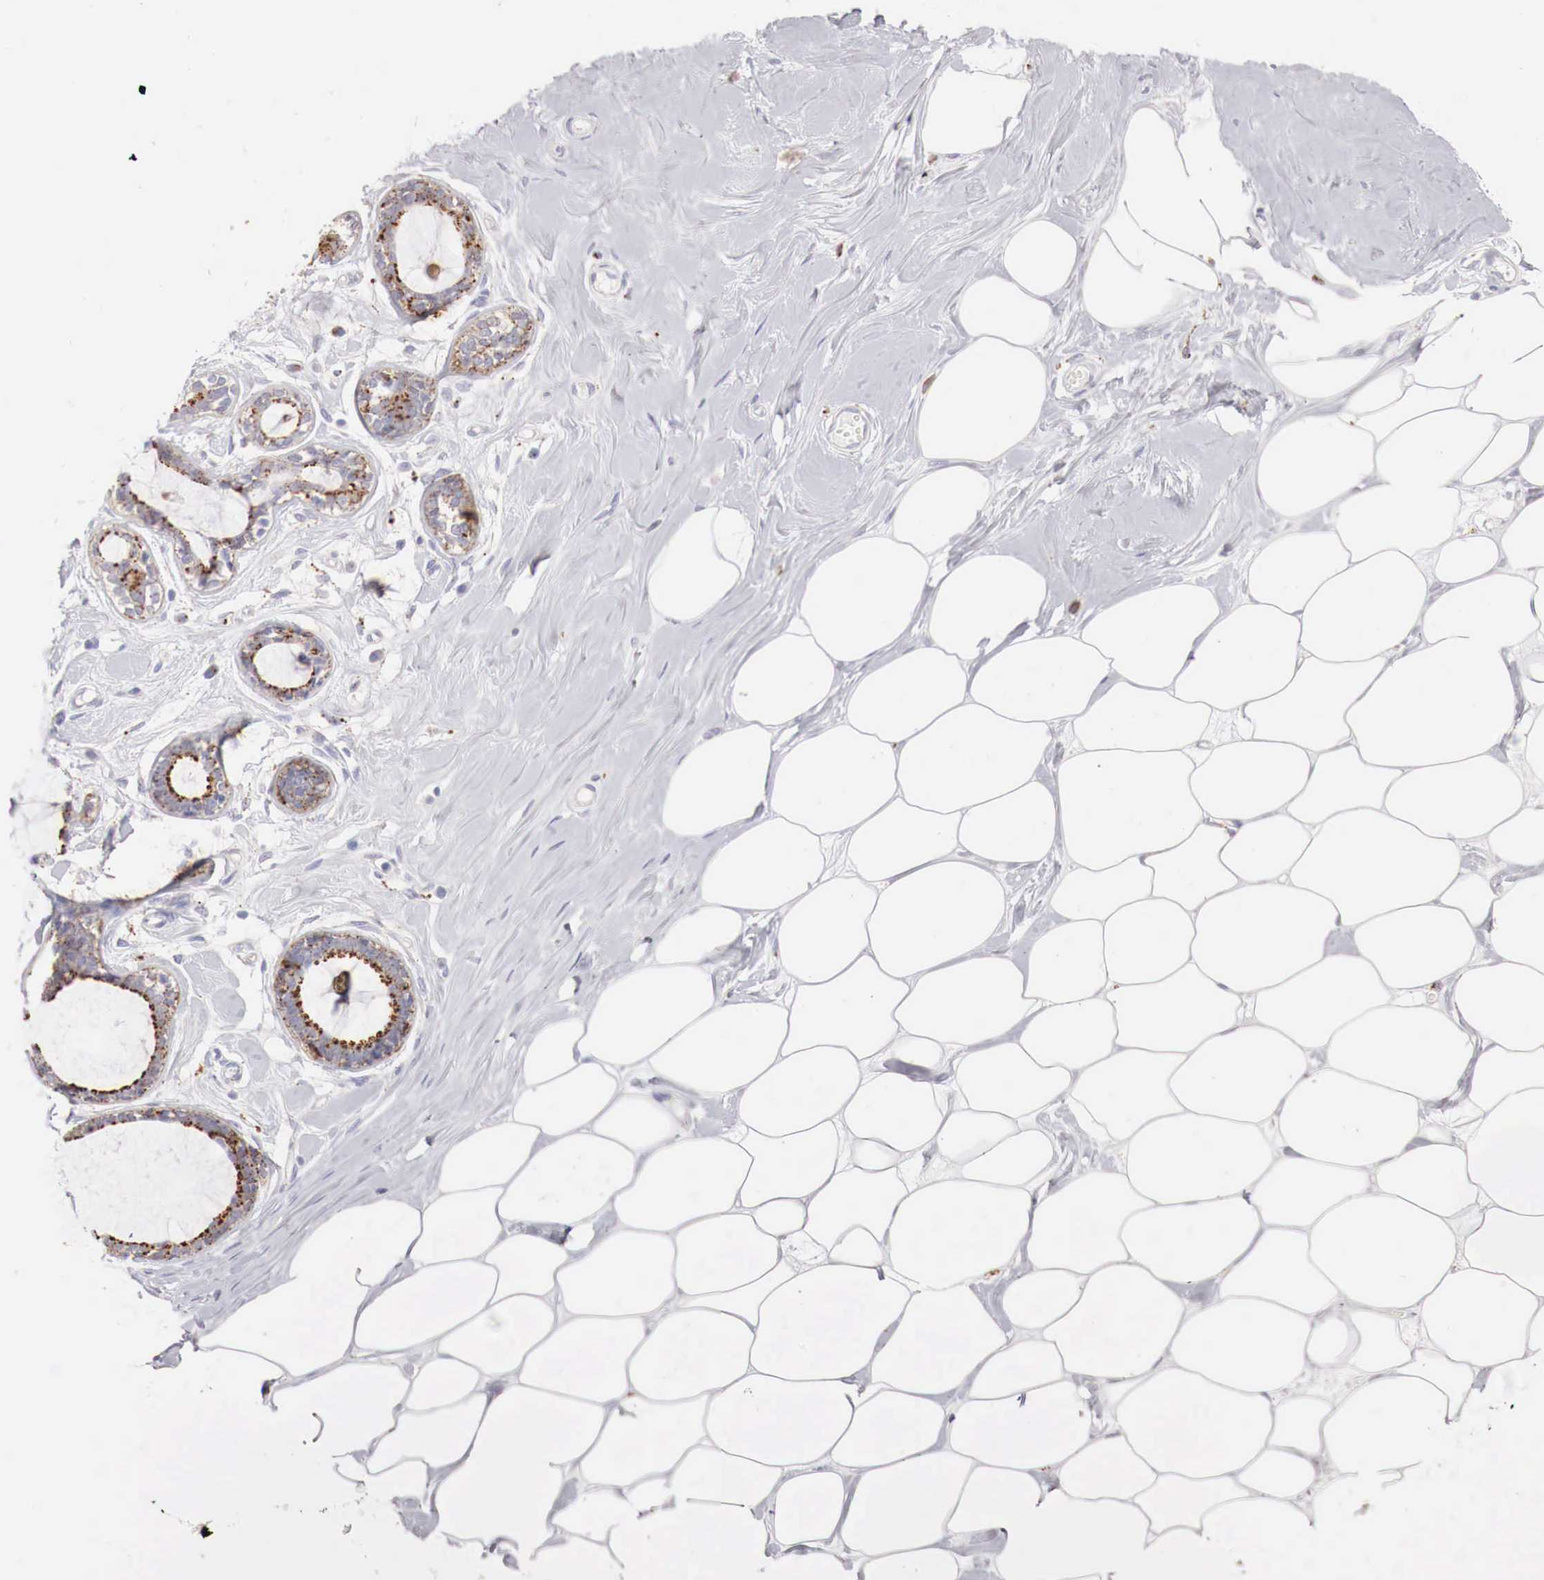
{"staining": {"intensity": "negative", "quantity": "none", "location": "none"}, "tissue": "adipose tissue", "cell_type": "Adipocytes", "image_type": "normal", "snomed": [{"axis": "morphology", "description": "Normal tissue, NOS"}, {"axis": "topography", "description": "Breast"}], "caption": "The photomicrograph shows no significant staining in adipocytes of adipose tissue.", "gene": "GLA", "patient": {"sex": "female", "age": 44}}